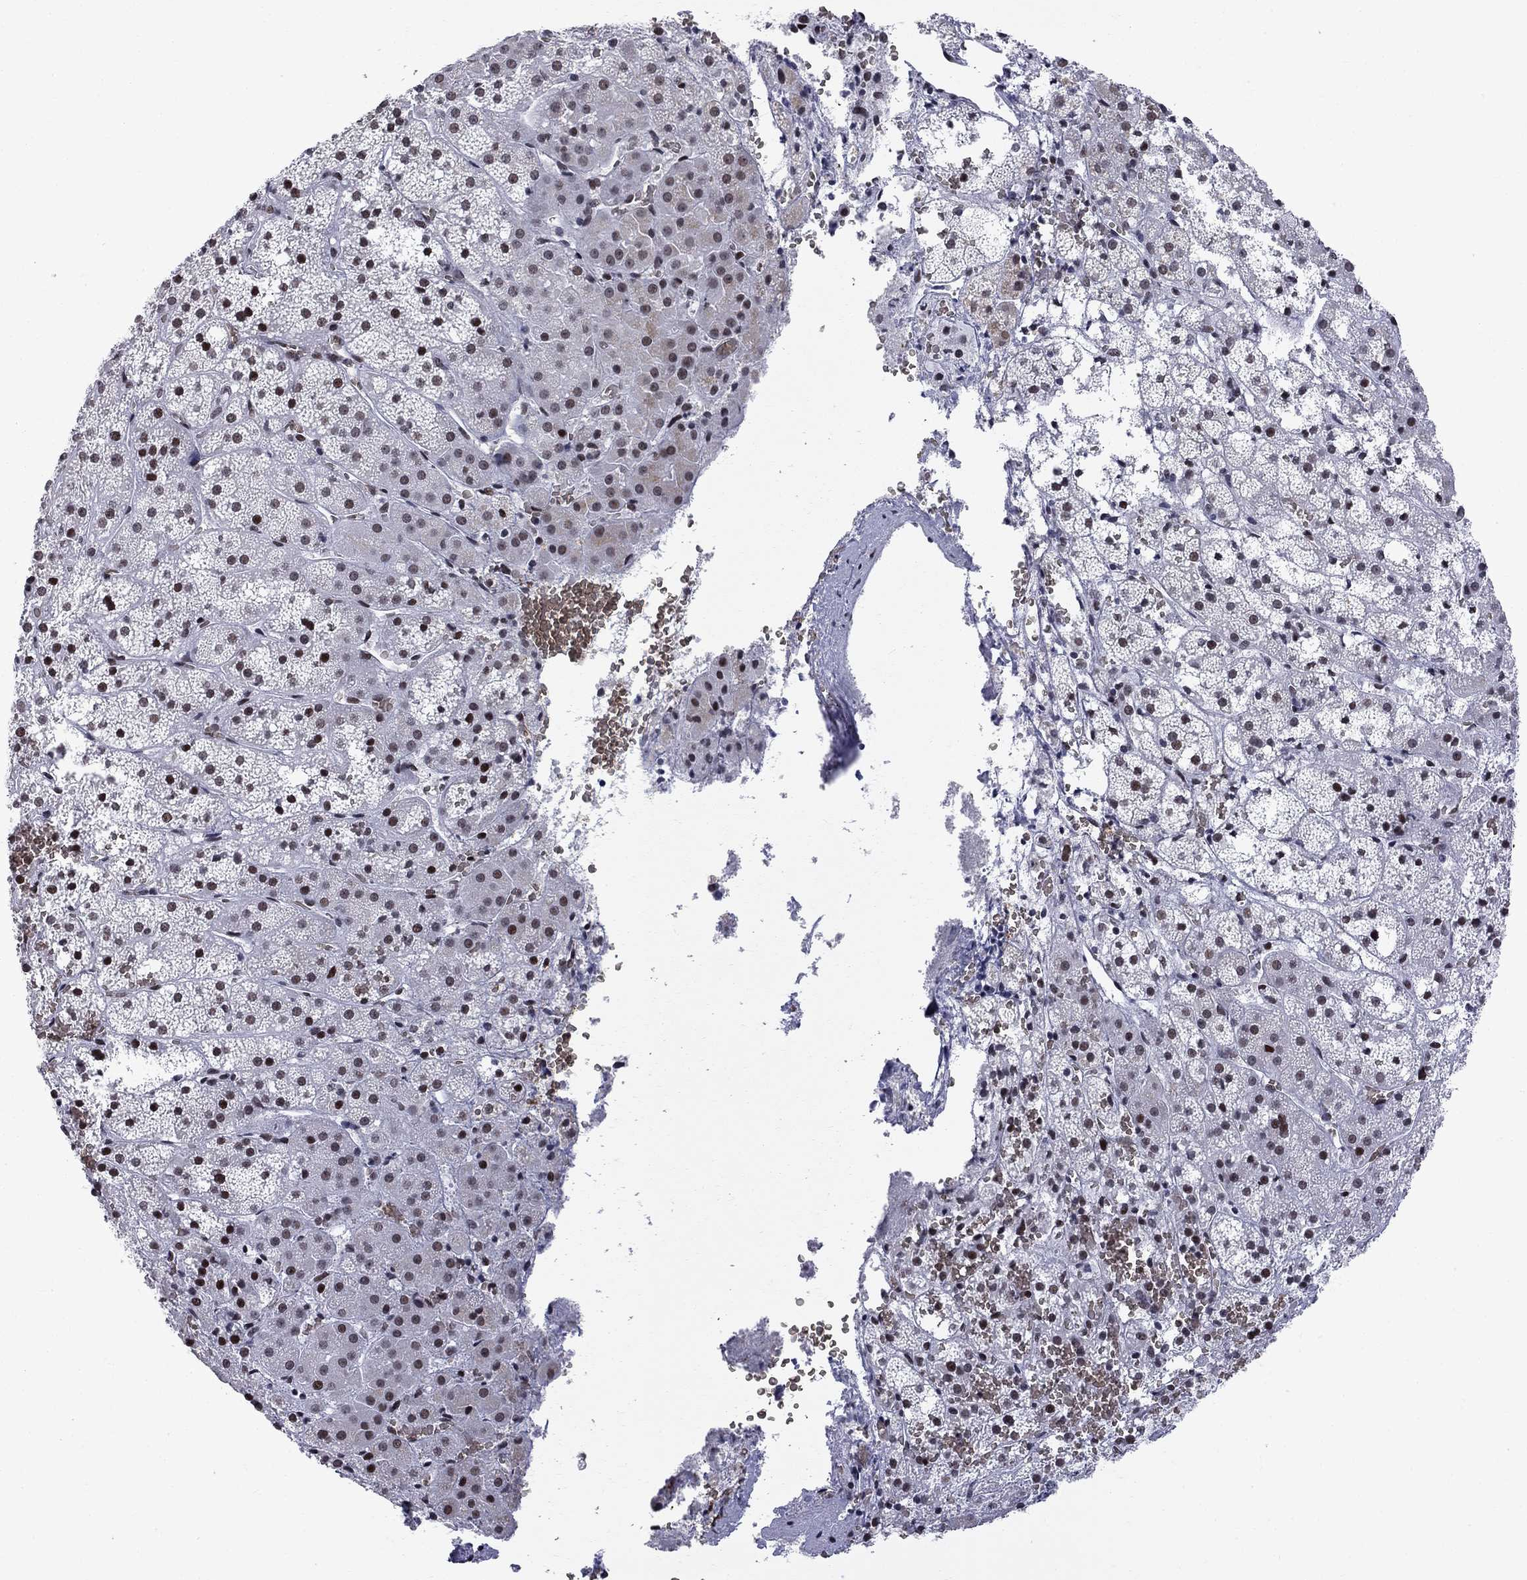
{"staining": {"intensity": "strong", "quantity": "<25%", "location": "nuclear"}, "tissue": "adrenal gland", "cell_type": "Glandular cells", "image_type": "normal", "snomed": [{"axis": "morphology", "description": "Normal tissue, NOS"}, {"axis": "topography", "description": "Adrenal gland"}], "caption": "About <25% of glandular cells in benign adrenal gland show strong nuclear protein staining as visualized by brown immunohistochemical staining.", "gene": "ZBTB47", "patient": {"sex": "male", "age": 53}}